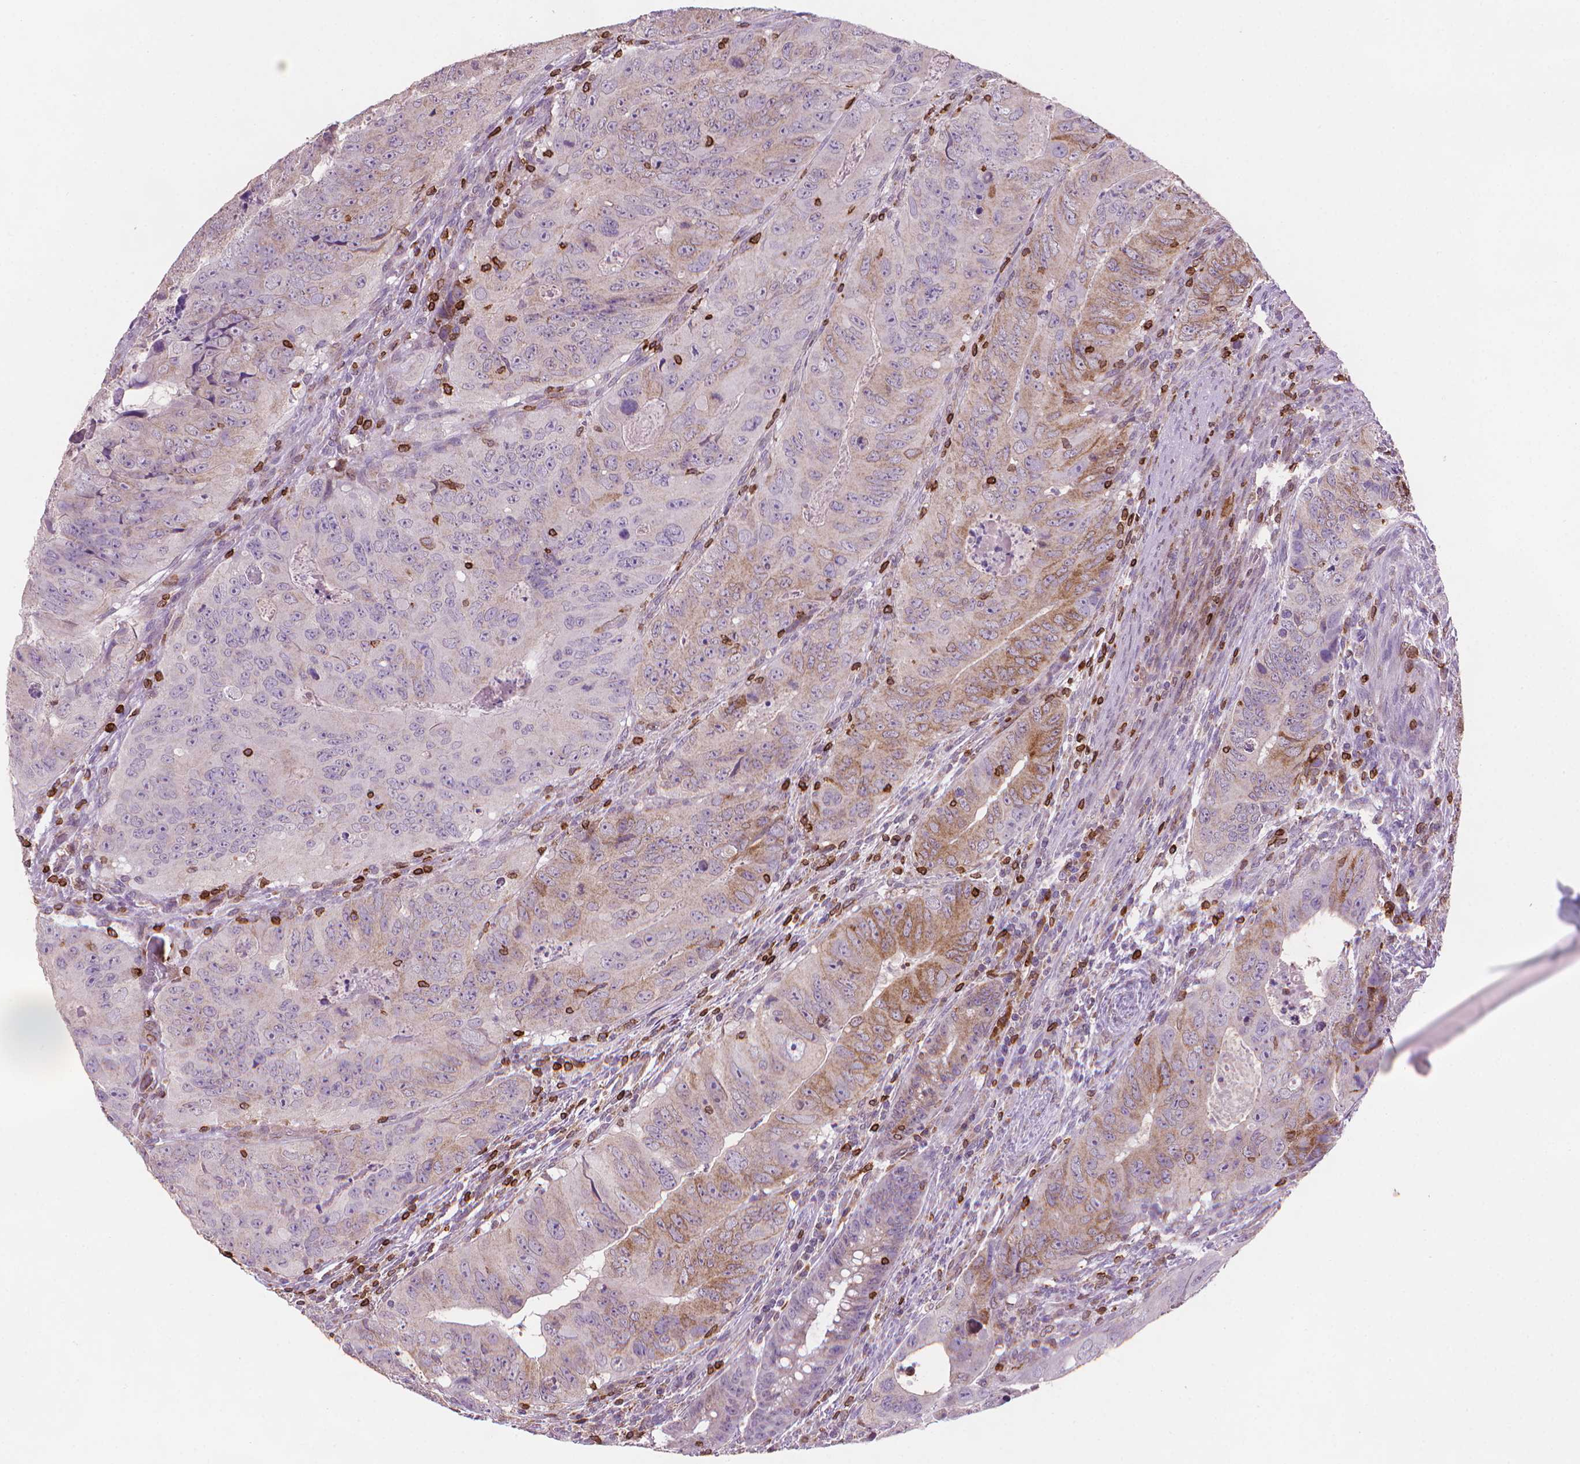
{"staining": {"intensity": "weak", "quantity": "25%-75%", "location": "cytoplasmic/membranous"}, "tissue": "colorectal cancer", "cell_type": "Tumor cells", "image_type": "cancer", "snomed": [{"axis": "morphology", "description": "Adenocarcinoma, NOS"}, {"axis": "topography", "description": "Colon"}], "caption": "Colorectal adenocarcinoma tissue displays weak cytoplasmic/membranous expression in about 25%-75% of tumor cells", "gene": "BCL2", "patient": {"sex": "male", "age": 79}}